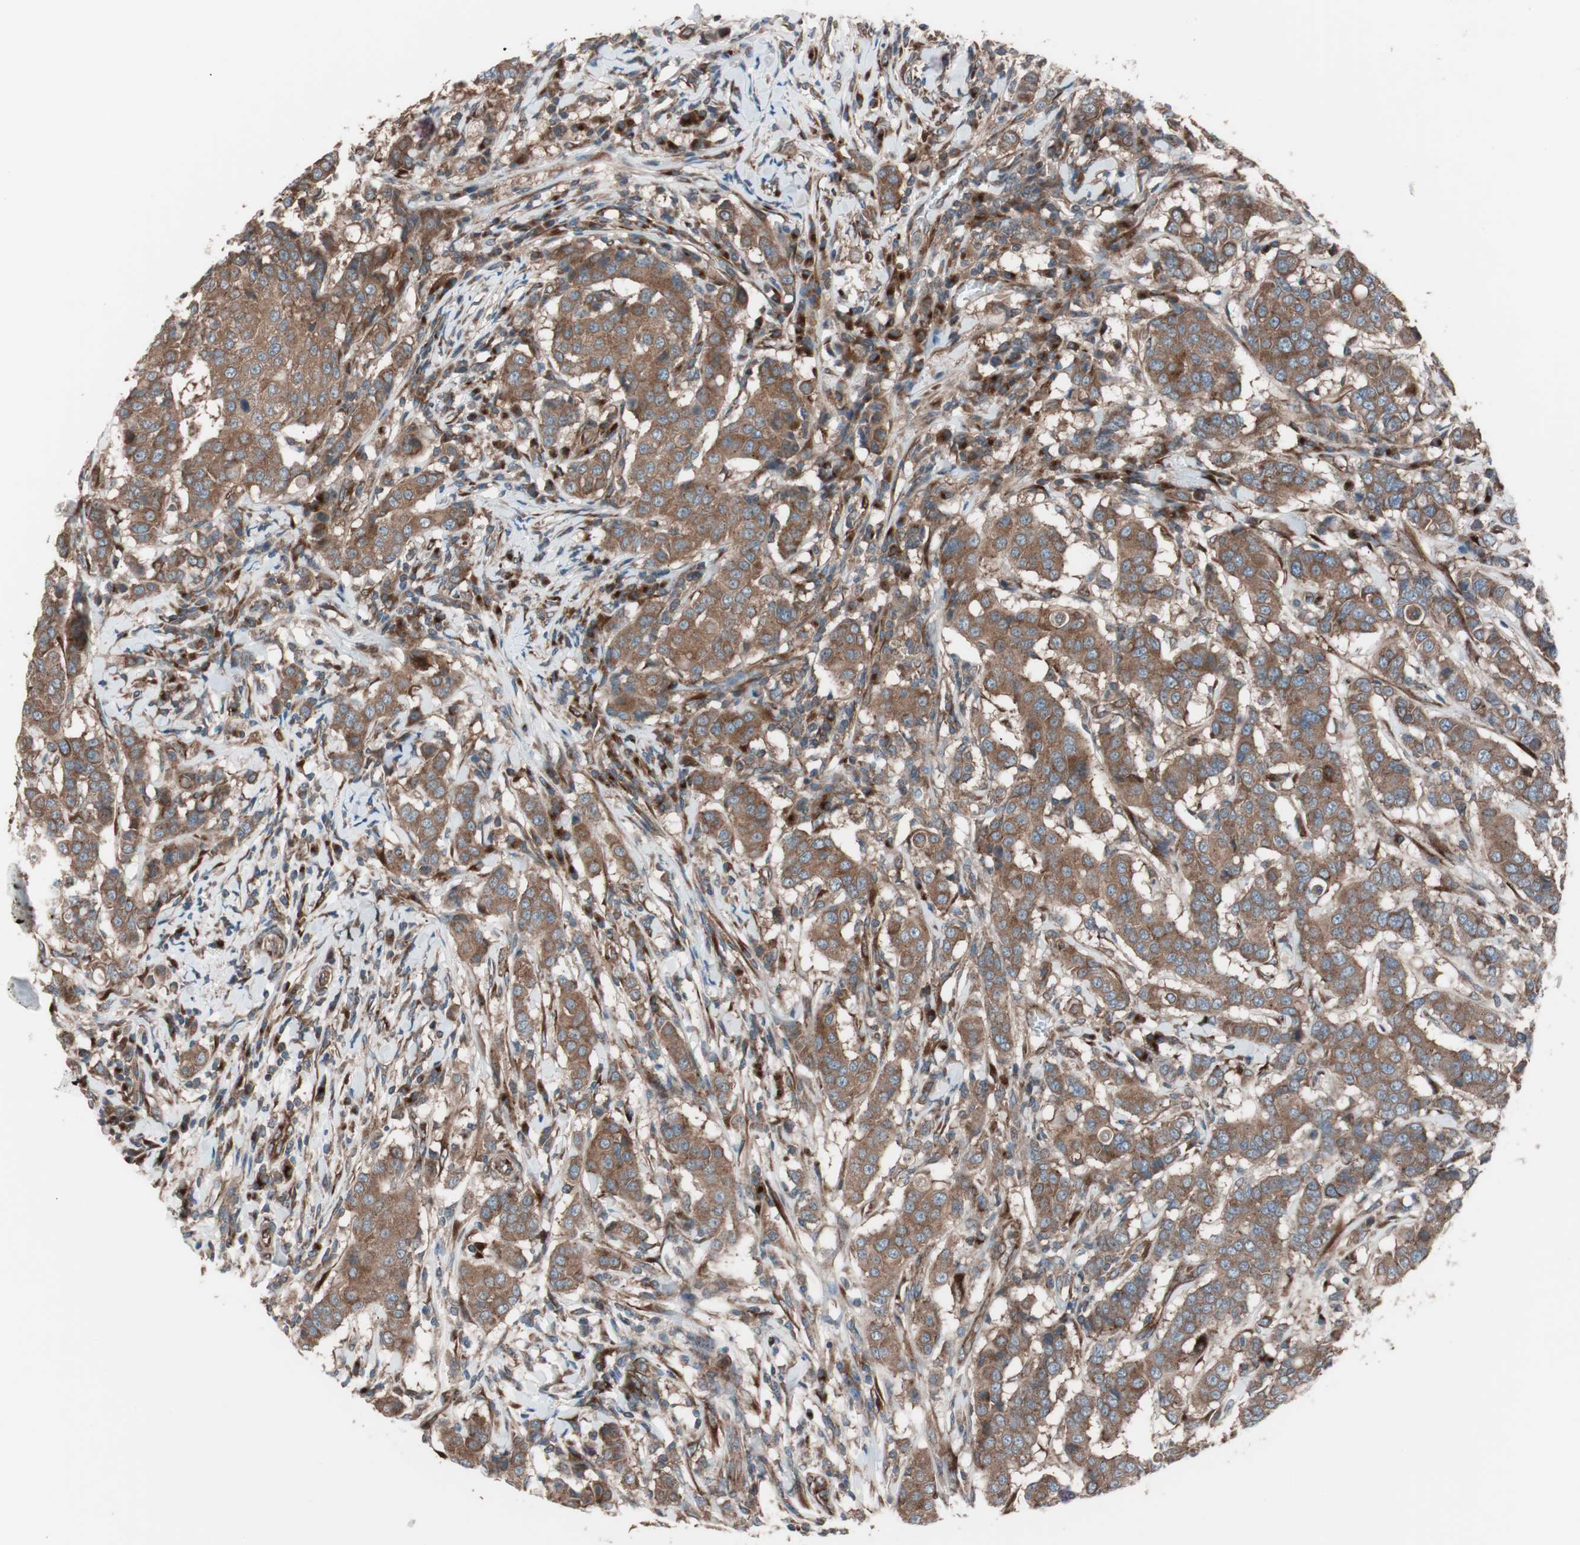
{"staining": {"intensity": "moderate", "quantity": ">75%", "location": "cytoplasmic/membranous"}, "tissue": "breast cancer", "cell_type": "Tumor cells", "image_type": "cancer", "snomed": [{"axis": "morphology", "description": "Duct carcinoma"}, {"axis": "topography", "description": "Breast"}], "caption": "IHC of human breast infiltrating ductal carcinoma demonstrates medium levels of moderate cytoplasmic/membranous staining in approximately >75% of tumor cells.", "gene": "SEC31A", "patient": {"sex": "female", "age": 27}}